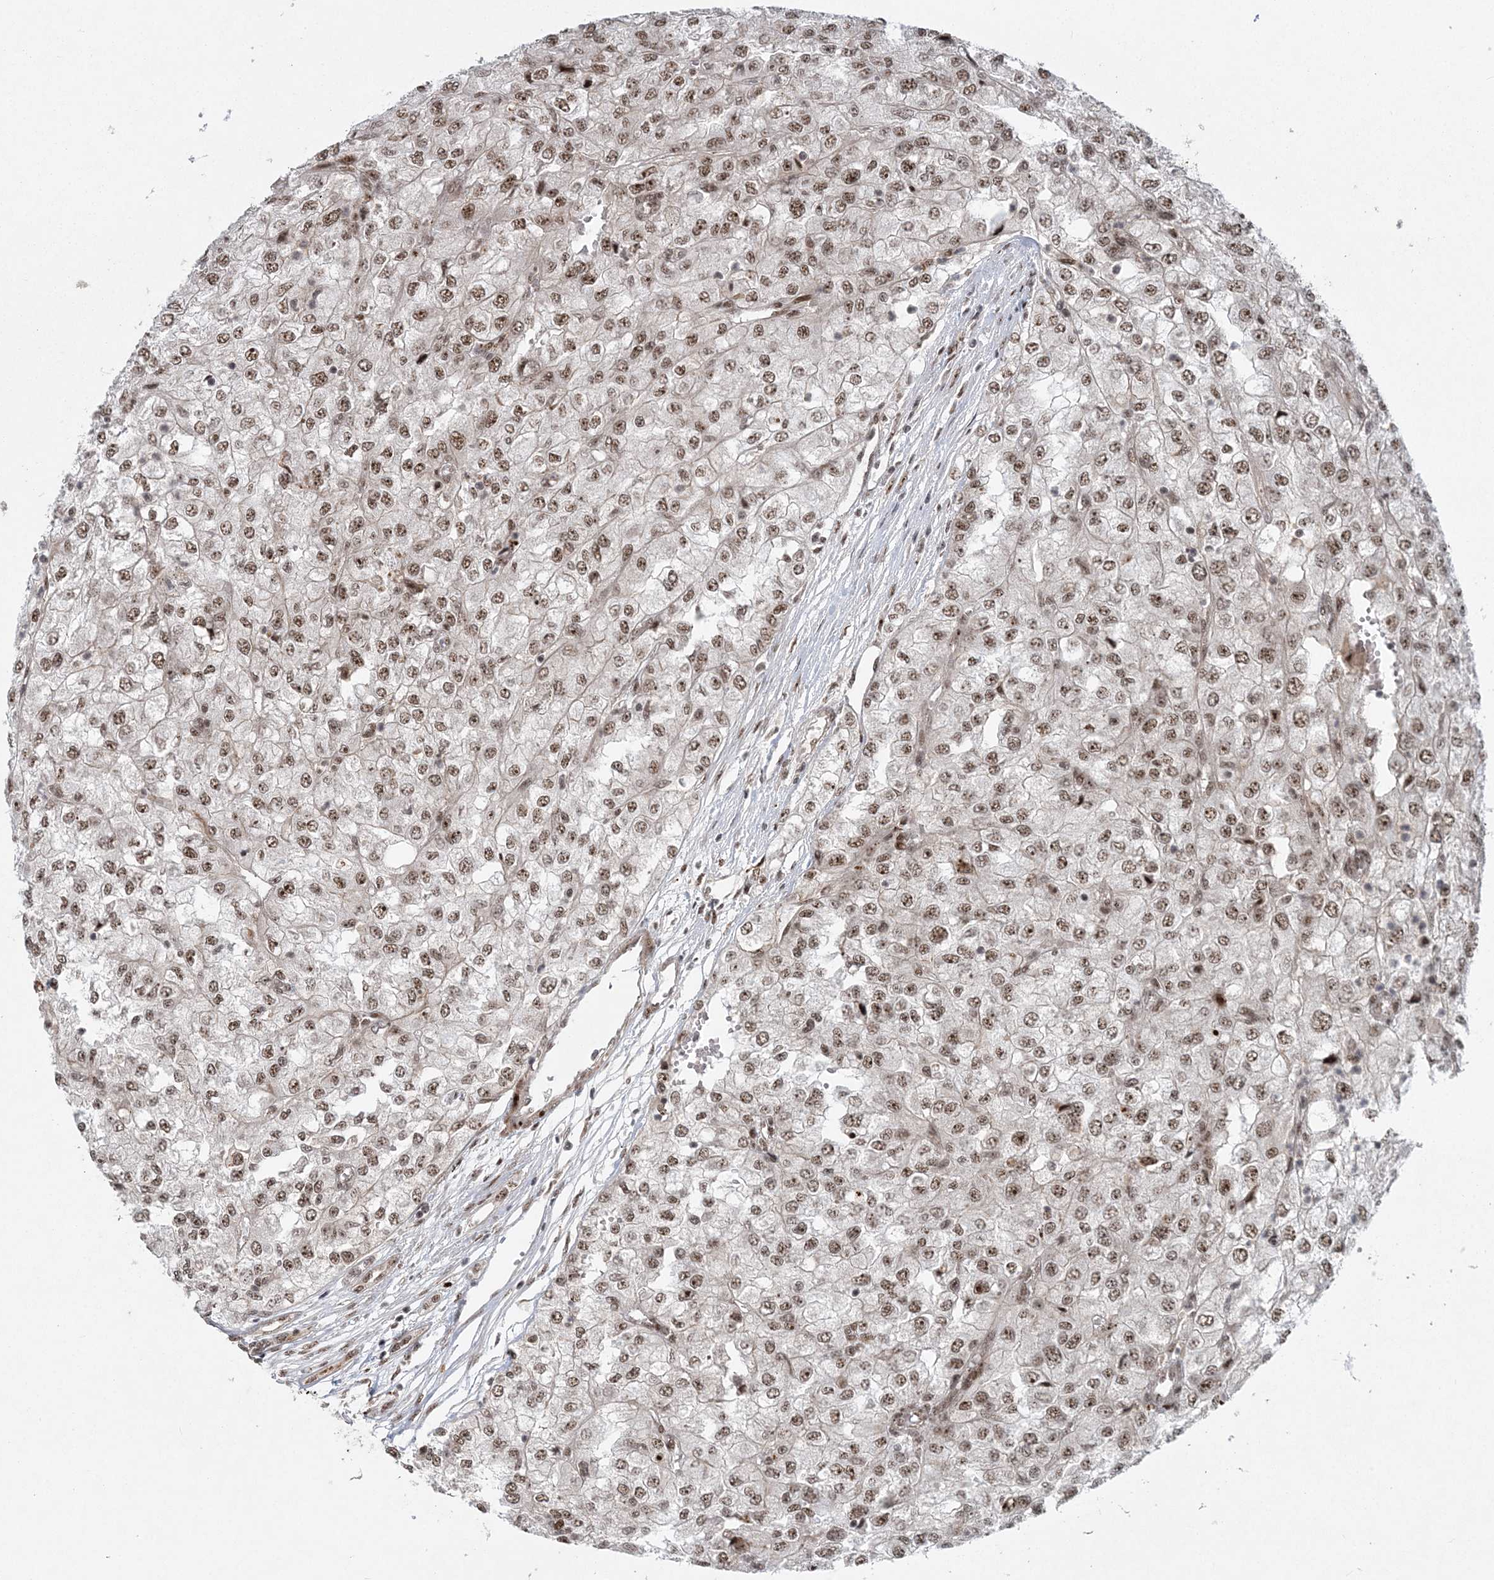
{"staining": {"intensity": "moderate", "quantity": ">75%", "location": "nuclear"}, "tissue": "renal cancer", "cell_type": "Tumor cells", "image_type": "cancer", "snomed": [{"axis": "morphology", "description": "Adenocarcinoma, NOS"}, {"axis": "topography", "description": "Kidney"}], "caption": "A high-resolution photomicrograph shows IHC staining of adenocarcinoma (renal), which exhibits moderate nuclear staining in approximately >75% of tumor cells.", "gene": "CWC22", "patient": {"sex": "female", "age": 54}}